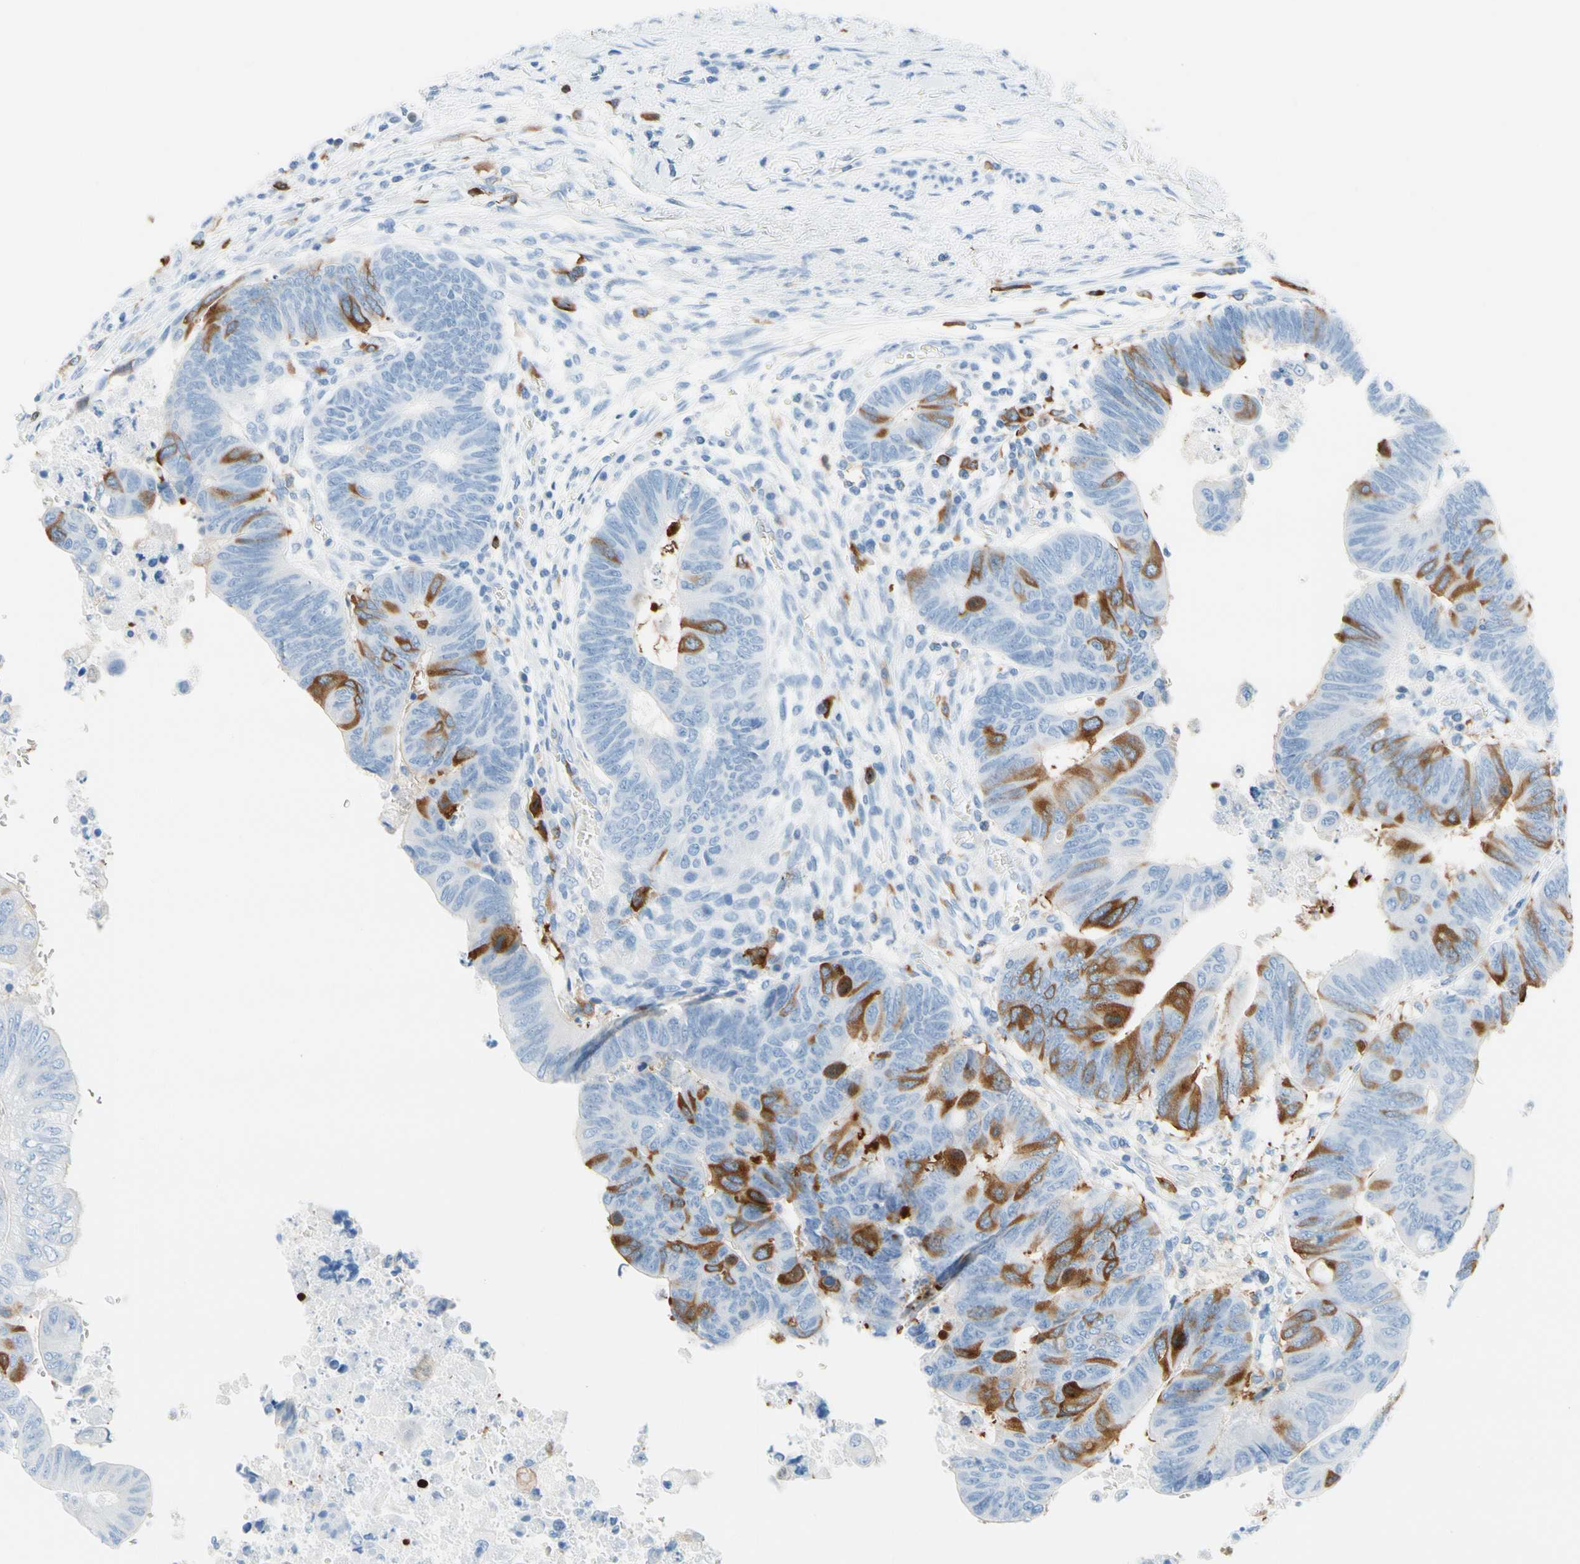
{"staining": {"intensity": "moderate", "quantity": "25%-75%", "location": "cytoplasmic/membranous"}, "tissue": "colorectal cancer", "cell_type": "Tumor cells", "image_type": "cancer", "snomed": [{"axis": "morphology", "description": "Normal tissue, NOS"}, {"axis": "morphology", "description": "Adenocarcinoma, NOS"}, {"axis": "topography", "description": "Rectum"}, {"axis": "topography", "description": "Peripheral nerve tissue"}], "caption": "An image showing moderate cytoplasmic/membranous positivity in about 25%-75% of tumor cells in colorectal adenocarcinoma, as visualized by brown immunohistochemical staining.", "gene": "TACC3", "patient": {"sex": "male", "age": 92}}